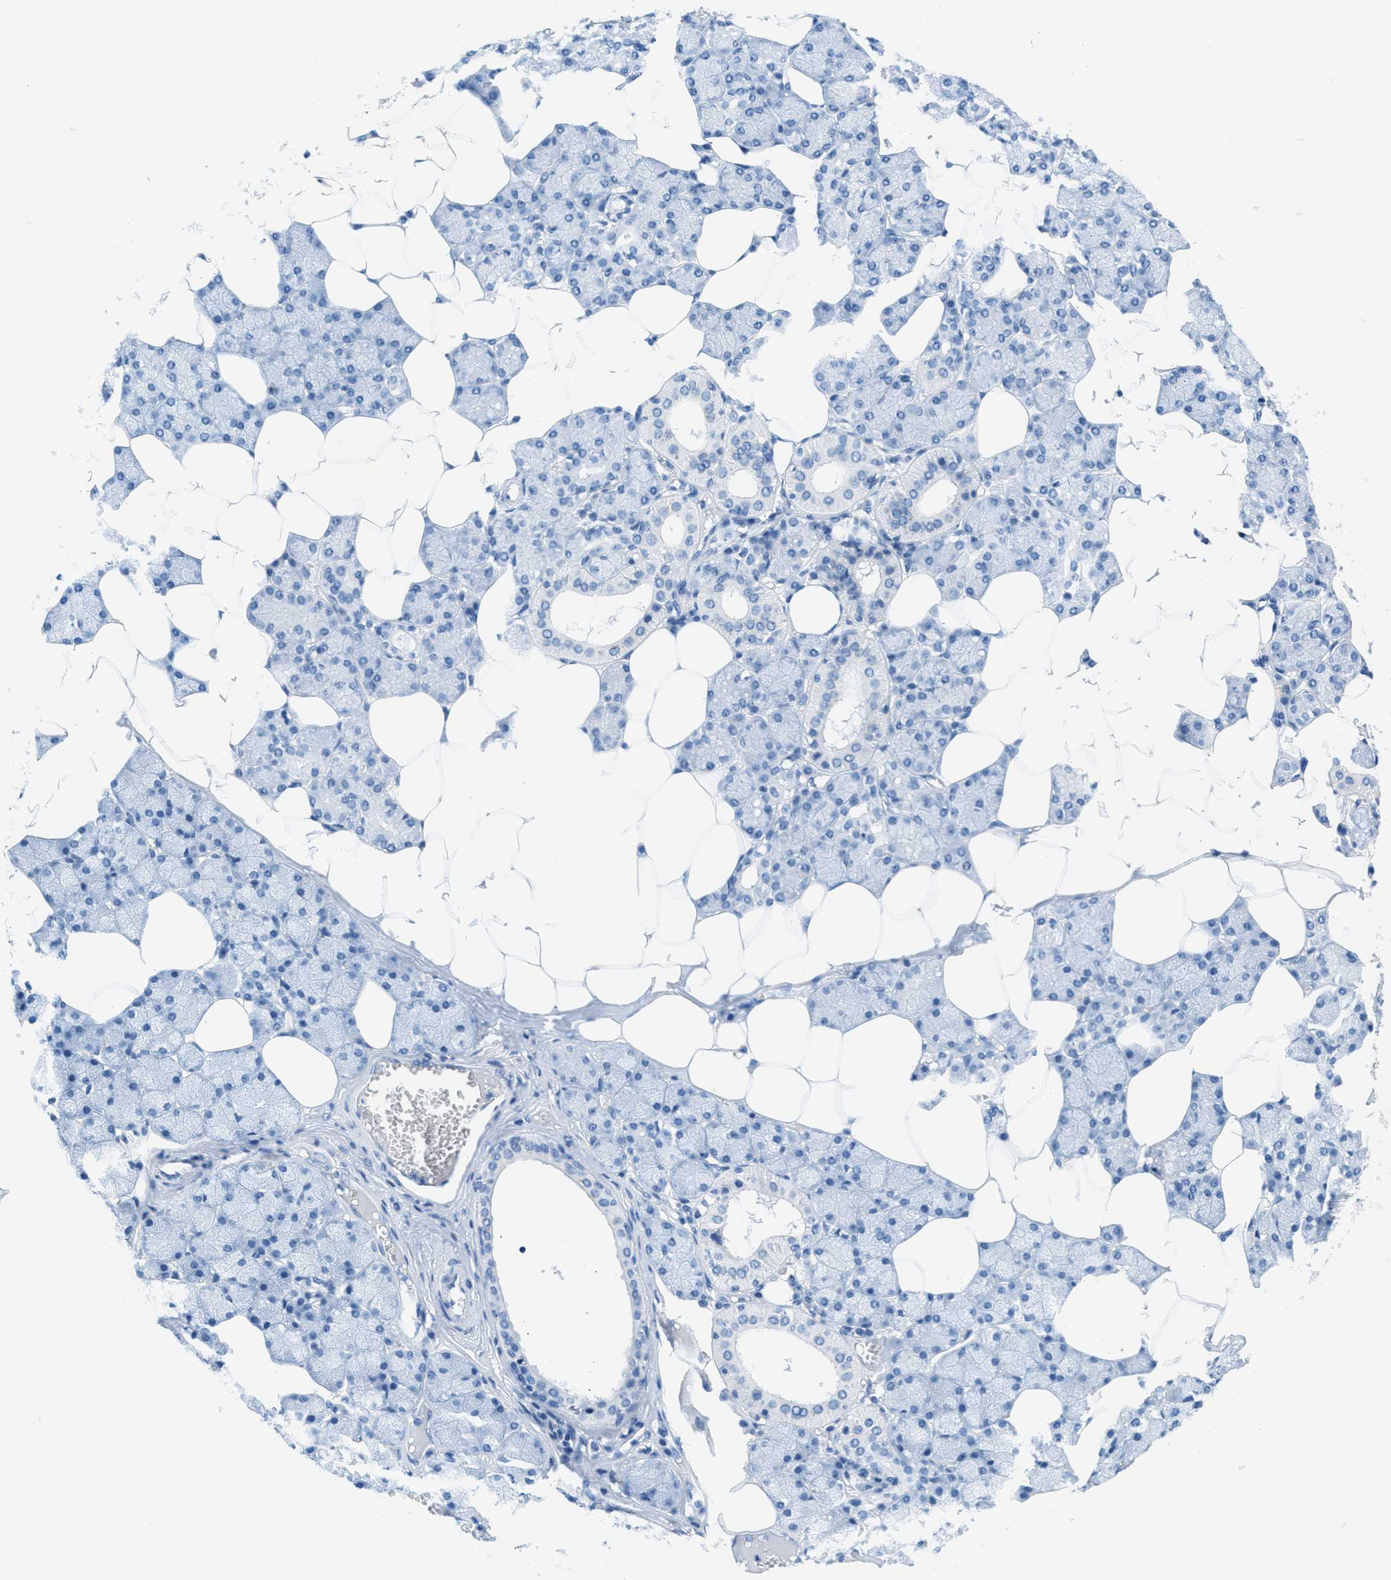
{"staining": {"intensity": "negative", "quantity": "none", "location": "none"}, "tissue": "salivary gland", "cell_type": "Glandular cells", "image_type": "normal", "snomed": [{"axis": "morphology", "description": "Normal tissue, NOS"}, {"axis": "topography", "description": "Salivary gland"}], "caption": "IHC photomicrograph of unremarkable salivary gland: human salivary gland stained with DAB (3,3'-diaminobenzidine) reveals no significant protein positivity in glandular cells.", "gene": "MGARP", "patient": {"sex": "male", "age": 62}}